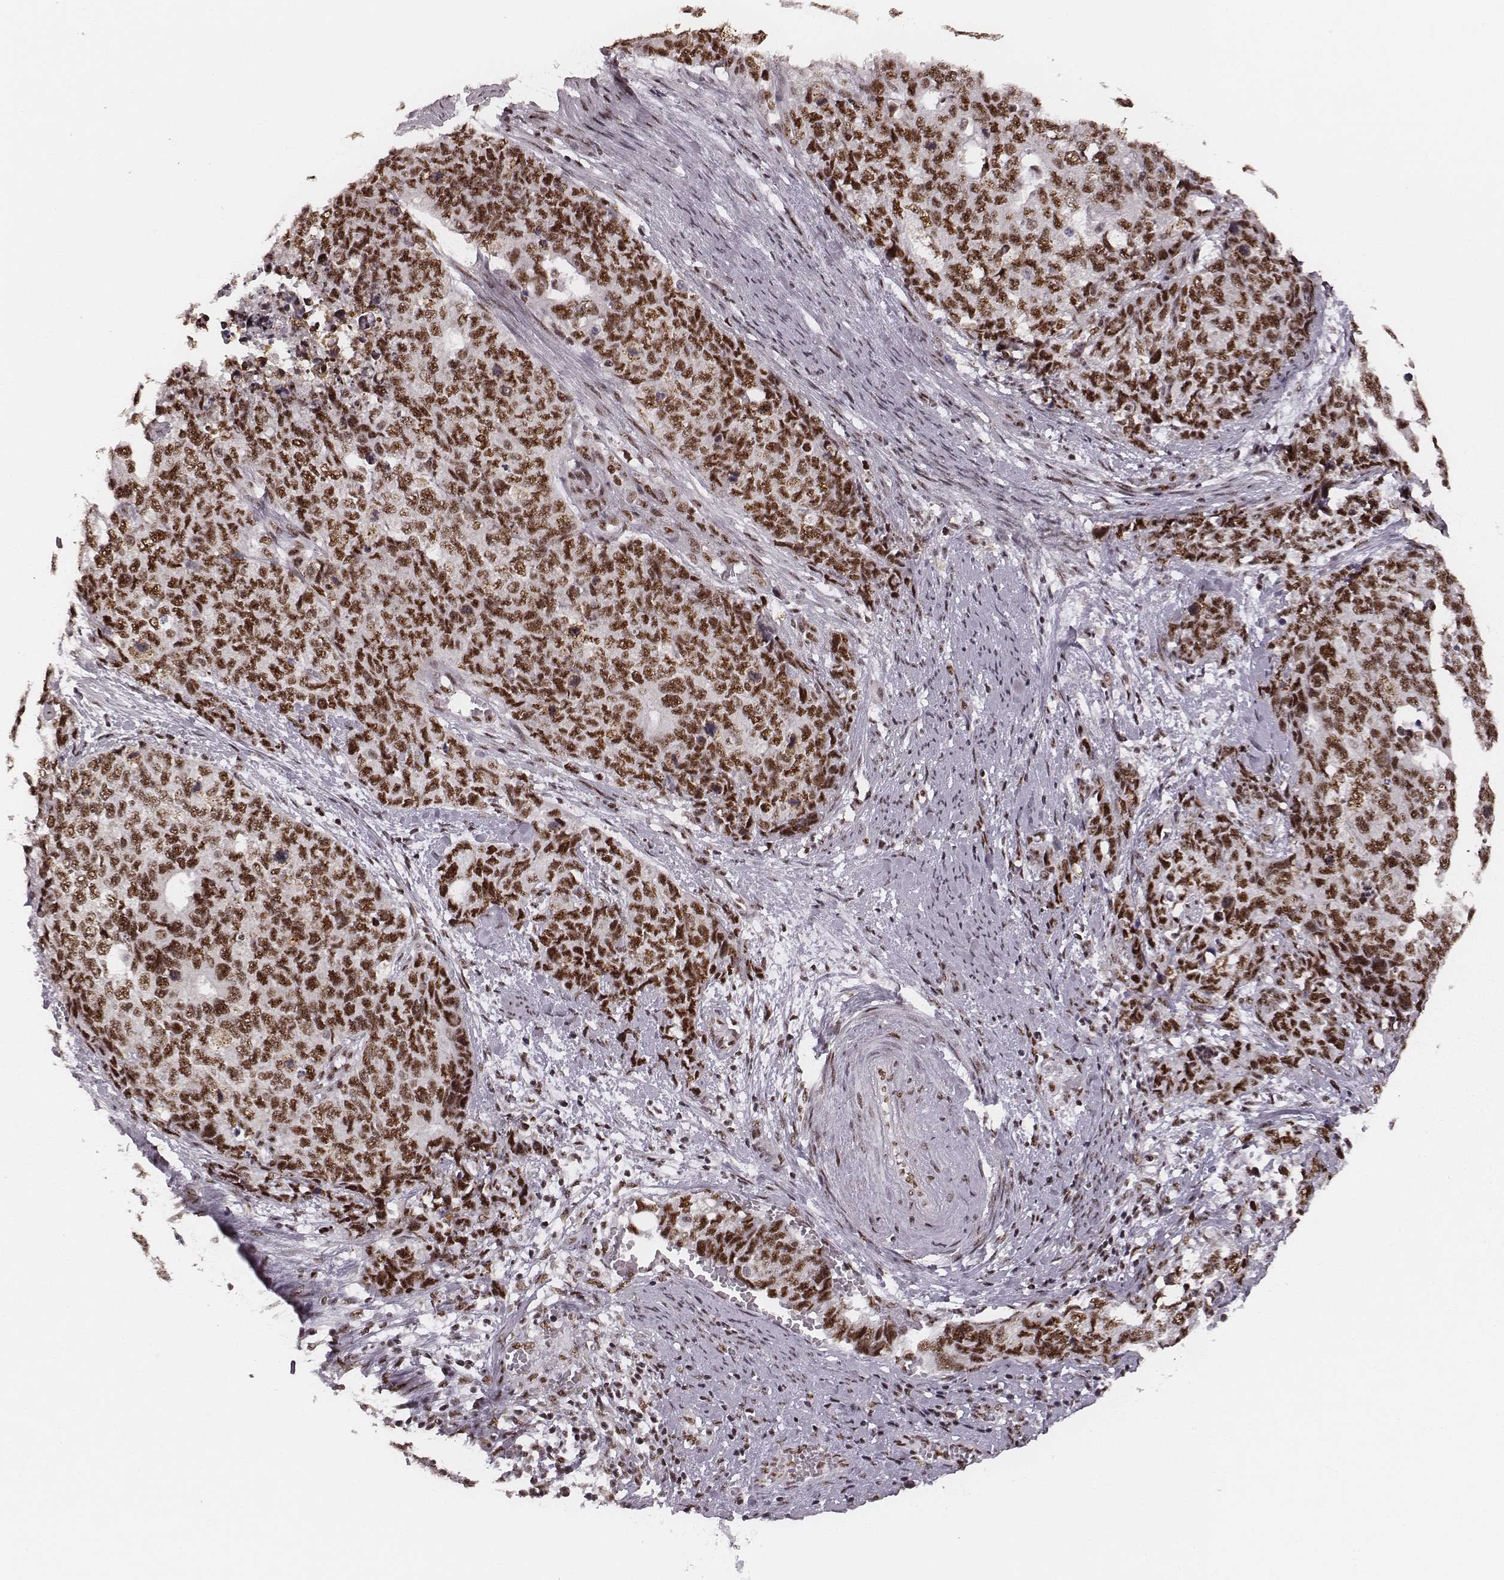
{"staining": {"intensity": "strong", "quantity": ">75%", "location": "nuclear"}, "tissue": "cervical cancer", "cell_type": "Tumor cells", "image_type": "cancer", "snomed": [{"axis": "morphology", "description": "Squamous cell carcinoma, NOS"}, {"axis": "topography", "description": "Cervix"}], "caption": "Immunohistochemical staining of human cervical cancer exhibits strong nuclear protein expression in about >75% of tumor cells.", "gene": "LUC7L", "patient": {"sex": "female", "age": 63}}